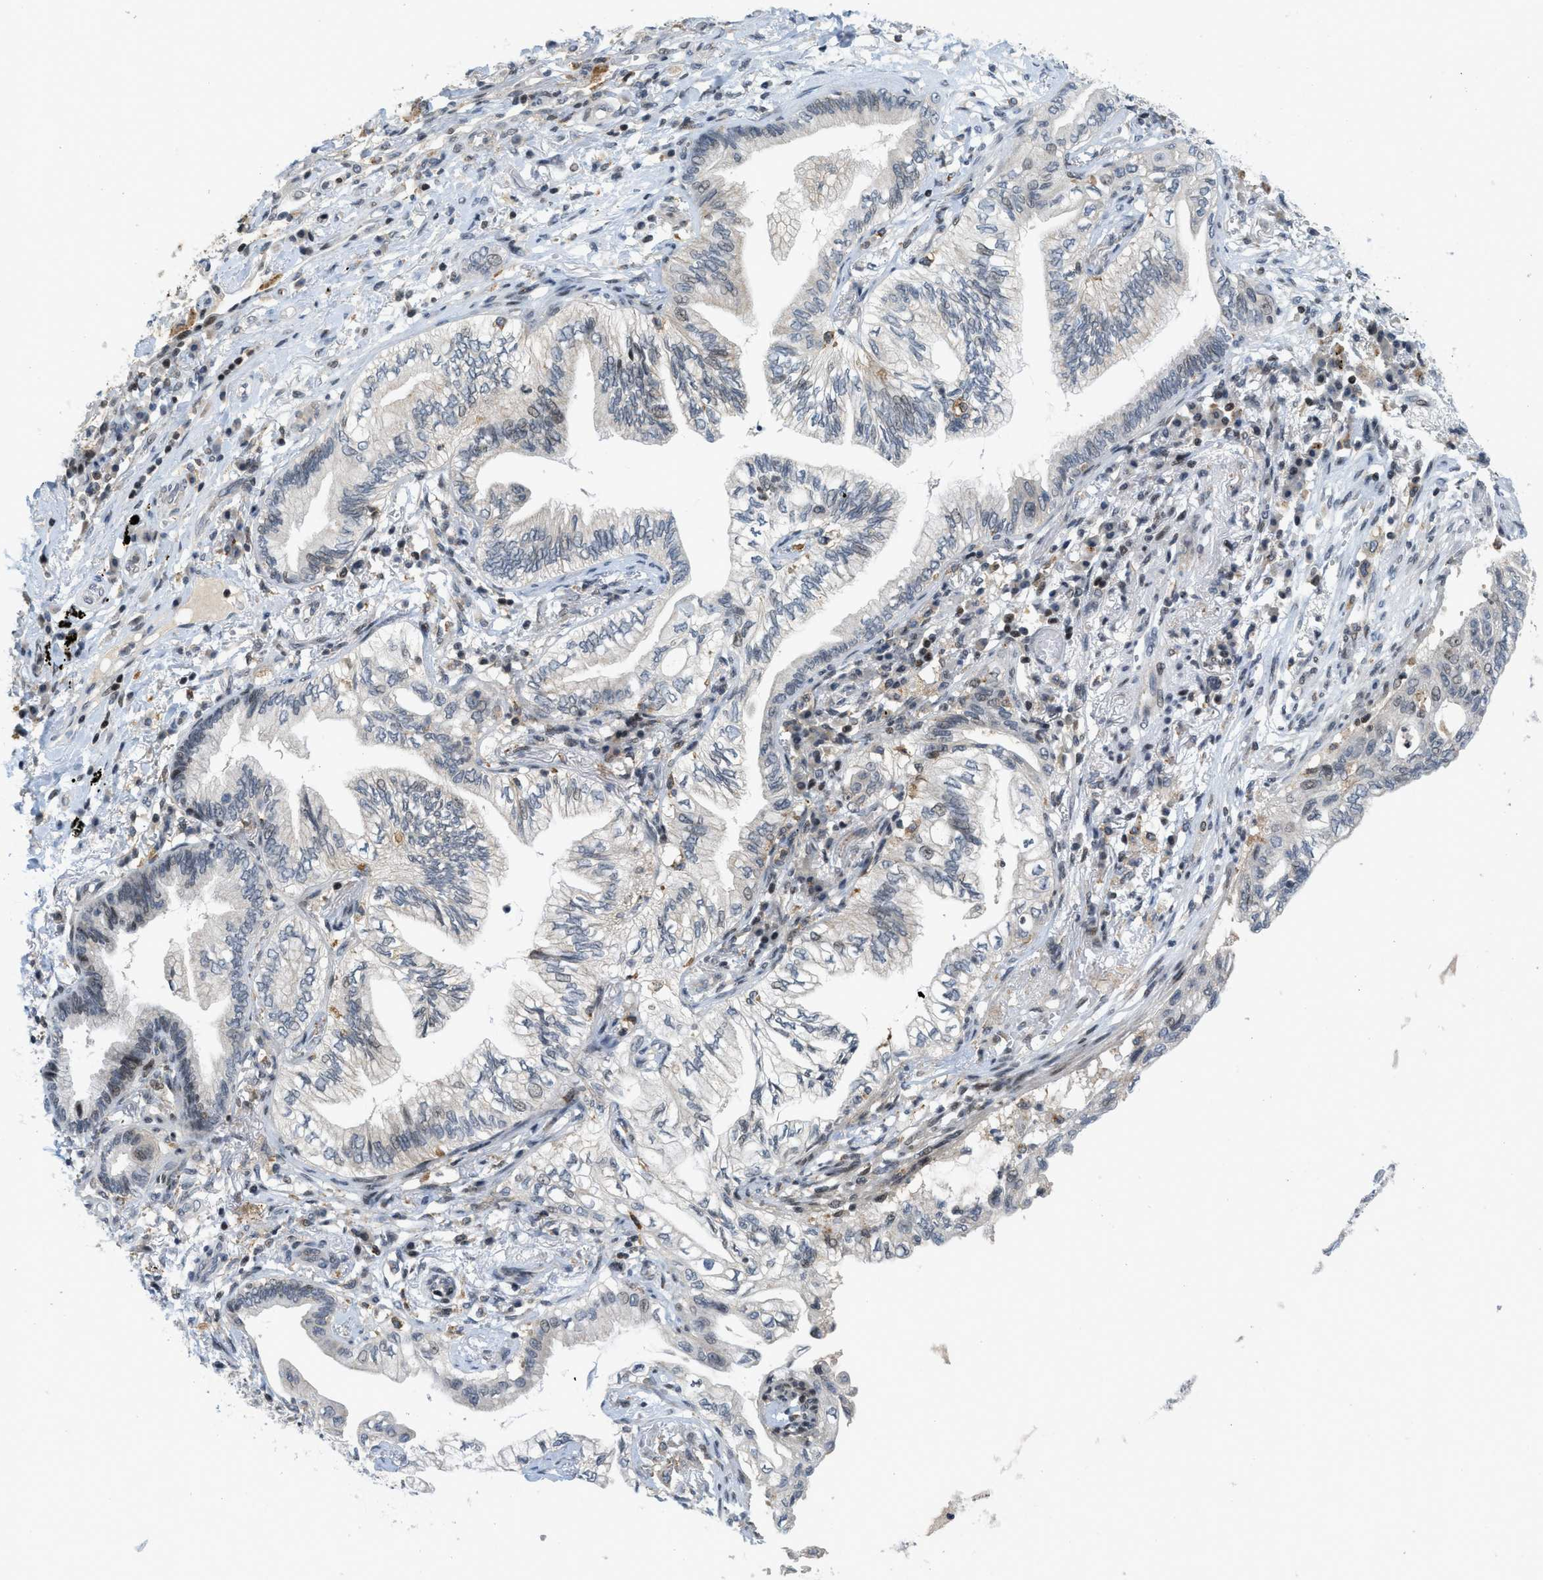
{"staining": {"intensity": "moderate", "quantity": "<25%", "location": "nuclear"}, "tissue": "lung cancer", "cell_type": "Tumor cells", "image_type": "cancer", "snomed": [{"axis": "morphology", "description": "Normal tissue, NOS"}, {"axis": "morphology", "description": "Adenocarcinoma, NOS"}, {"axis": "topography", "description": "Bronchus"}, {"axis": "topography", "description": "Lung"}], "caption": "DAB (3,3'-diaminobenzidine) immunohistochemical staining of human lung cancer (adenocarcinoma) exhibits moderate nuclear protein expression in about <25% of tumor cells.", "gene": "ING1", "patient": {"sex": "female", "age": 70}}